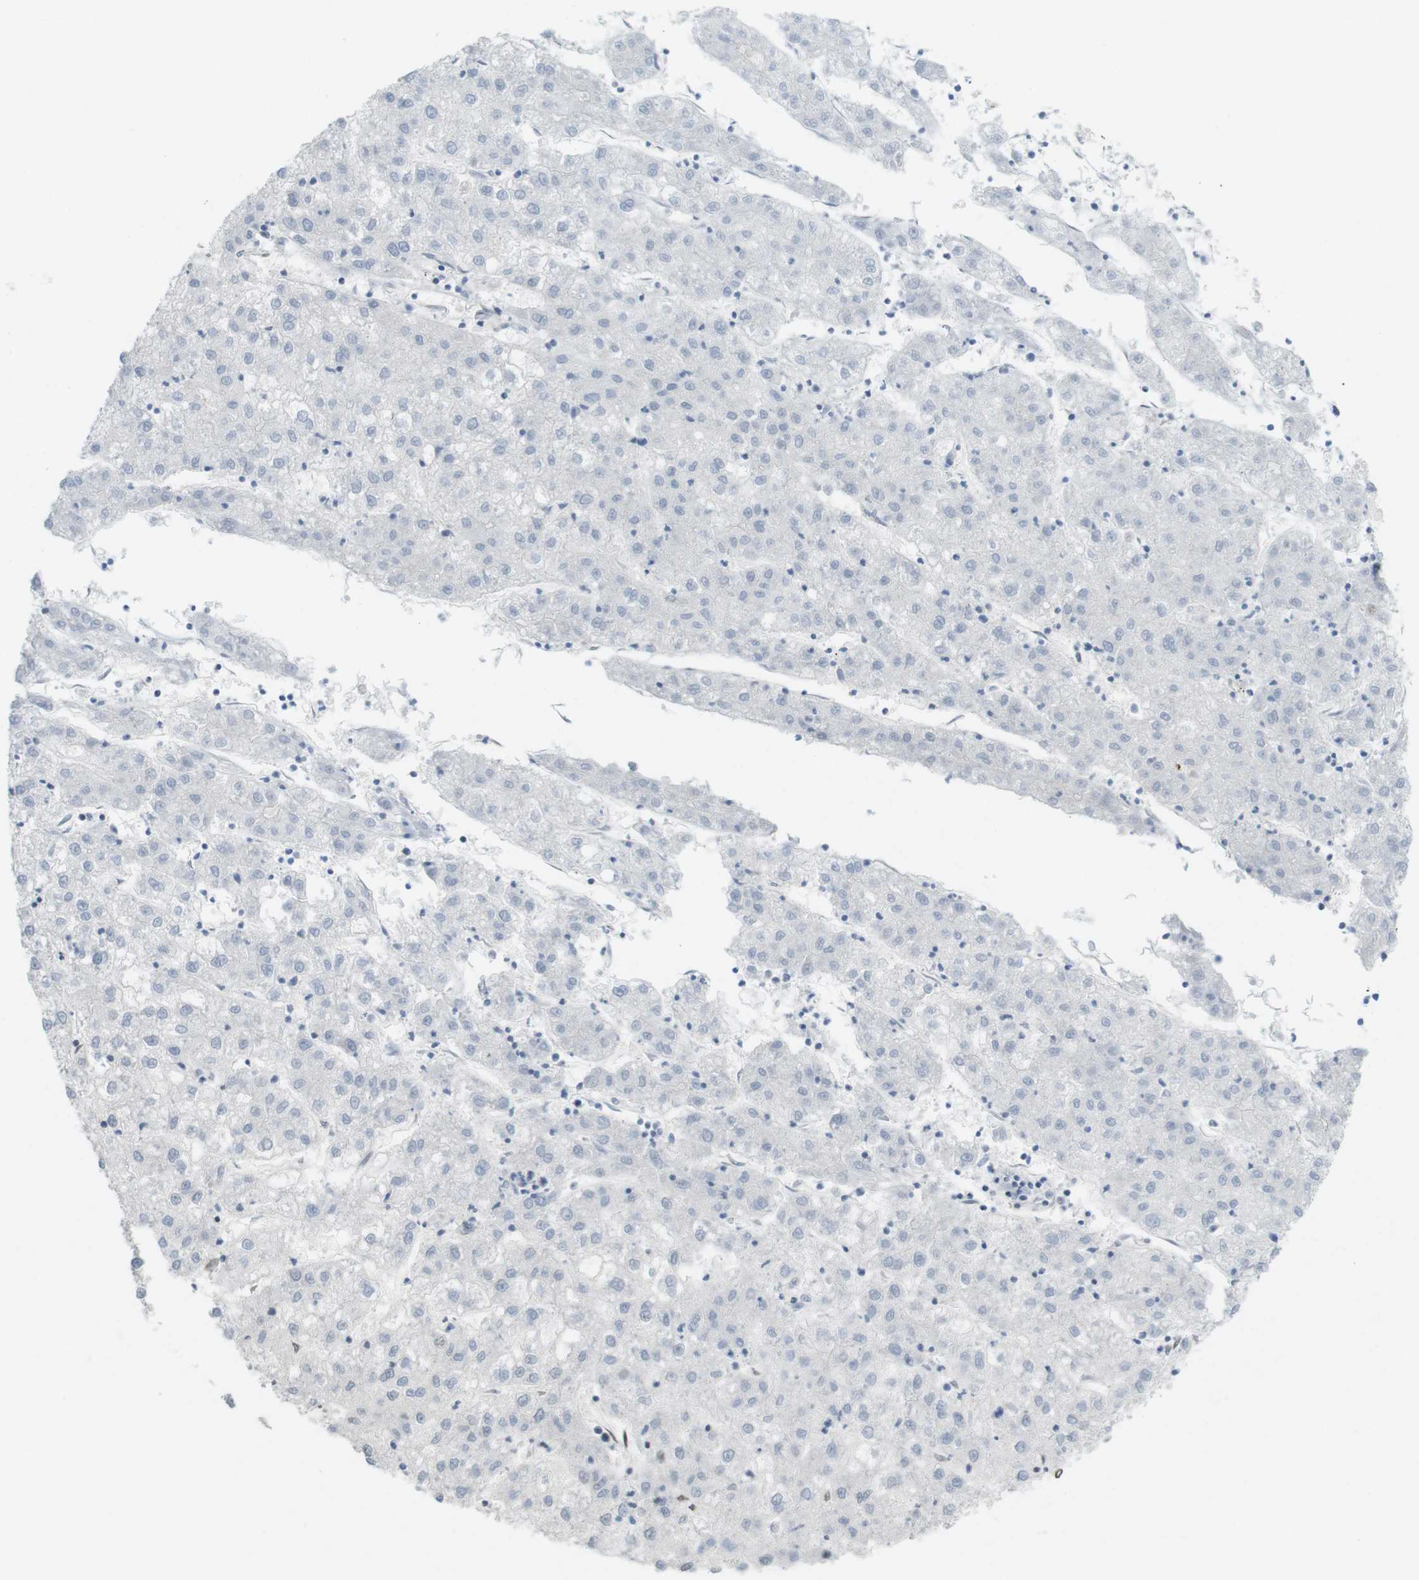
{"staining": {"intensity": "negative", "quantity": "none", "location": "none"}, "tissue": "liver cancer", "cell_type": "Tumor cells", "image_type": "cancer", "snomed": [{"axis": "morphology", "description": "Carcinoma, Hepatocellular, NOS"}, {"axis": "topography", "description": "Liver"}], "caption": "A histopathology image of liver hepatocellular carcinoma stained for a protein demonstrates no brown staining in tumor cells.", "gene": "ARL6IP6", "patient": {"sex": "male", "age": 72}}